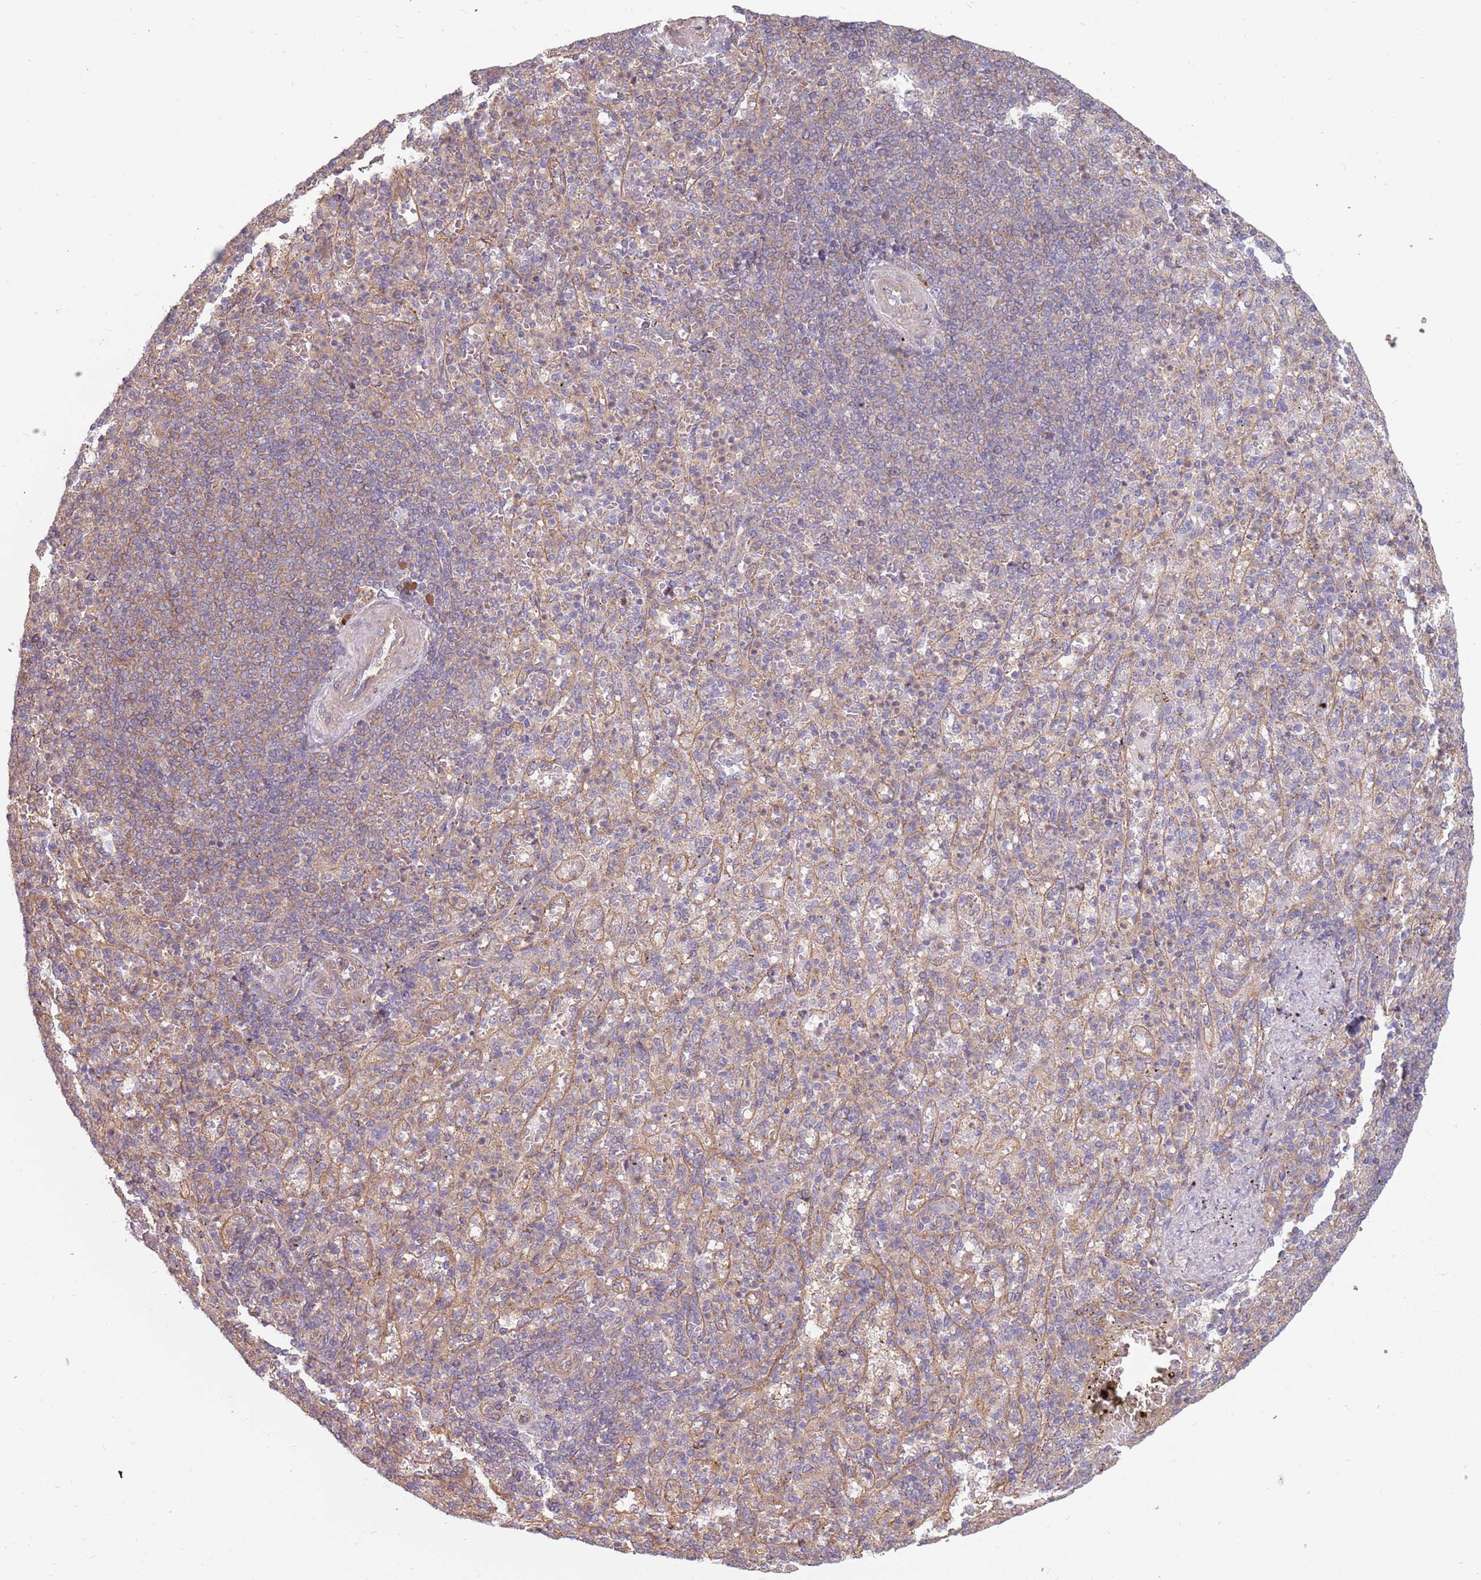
{"staining": {"intensity": "weak", "quantity": "<25%", "location": "cytoplasmic/membranous"}, "tissue": "spleen", "cell_type": "Cells in red pulp", "image_type": "normal", "snomed": [{"axis": "morphology", "description": "Normal tissue, NOS"}, {"axis": "topography", "description": "Spleen"}], "caption": "This micrograph is of benign spleen stained with immunohistochemistry (IHC) to label a protein in brown with the nuclei are counter-stained blue. There is no staining in cells in red pulp.", "gene": "SPDL1", "patient": {"sex": "female", "age": 74}}